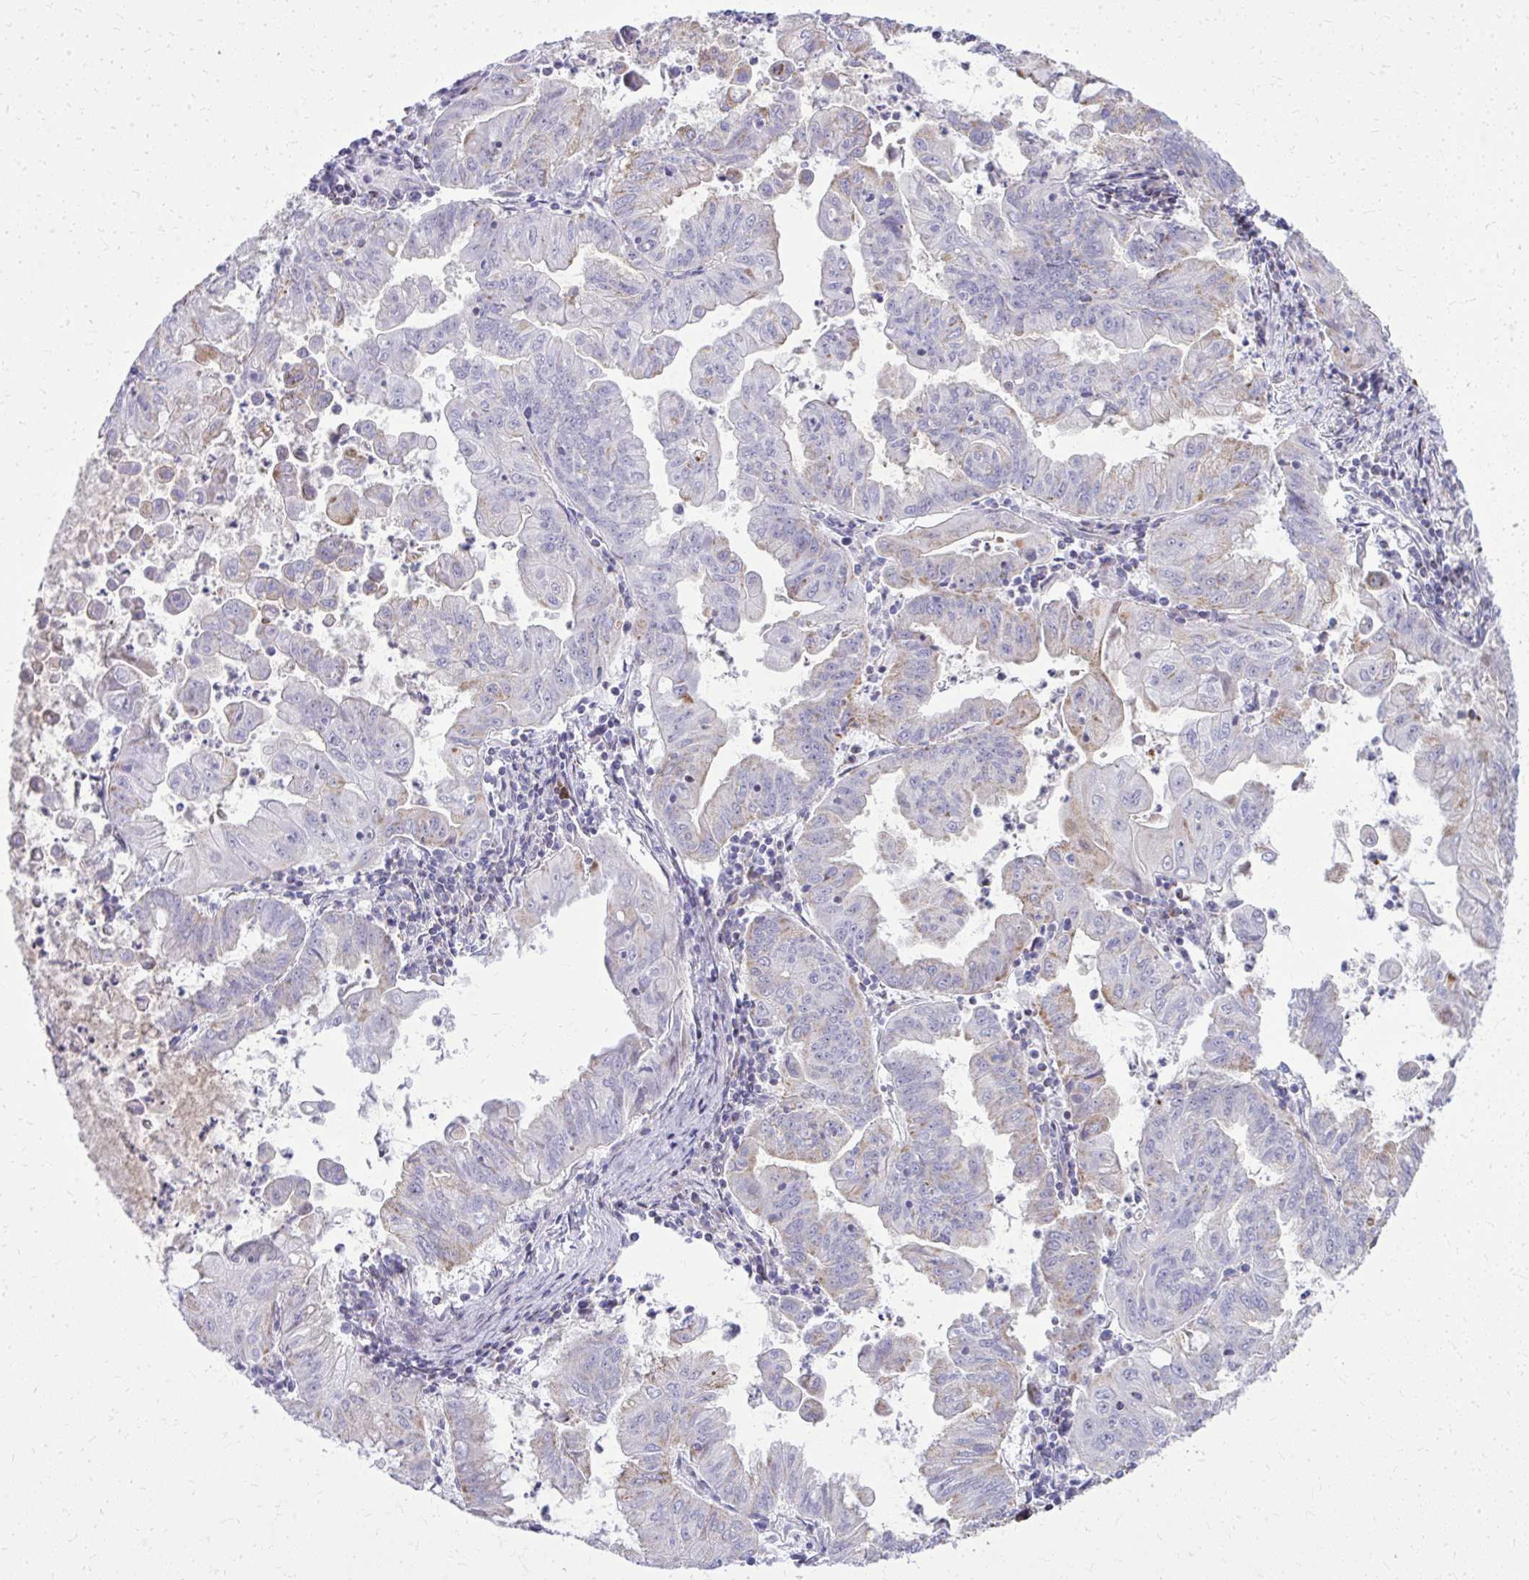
{"staining": {"intensity": "weak", "quantity": "<25%", "location": "cytoplasmic/membranous"}, "tissue": "stomach cancer", "cell_type": "Tumor cells", "image_type": "cancer", "snomed": [{"axis": "morphology", "description": "Adenocarcinoma, NOS"}, {"axis": "topography", "description": "Stomach, upper"}], "caption": "Immunohistochemistry (IHC) photomicrograph of neoplastic tissue: human stomach cancer (adenocarcinoma) stained with DAB reveals no significant protein expression in tumor cells. The staining is performed using DAB (3,3'-diaminobenzidine) brown chromogen with nuclei counter-stained in using hematoxylin.", "gene": "ZNF362", "patient": {"sex": "male", "age": 80}}